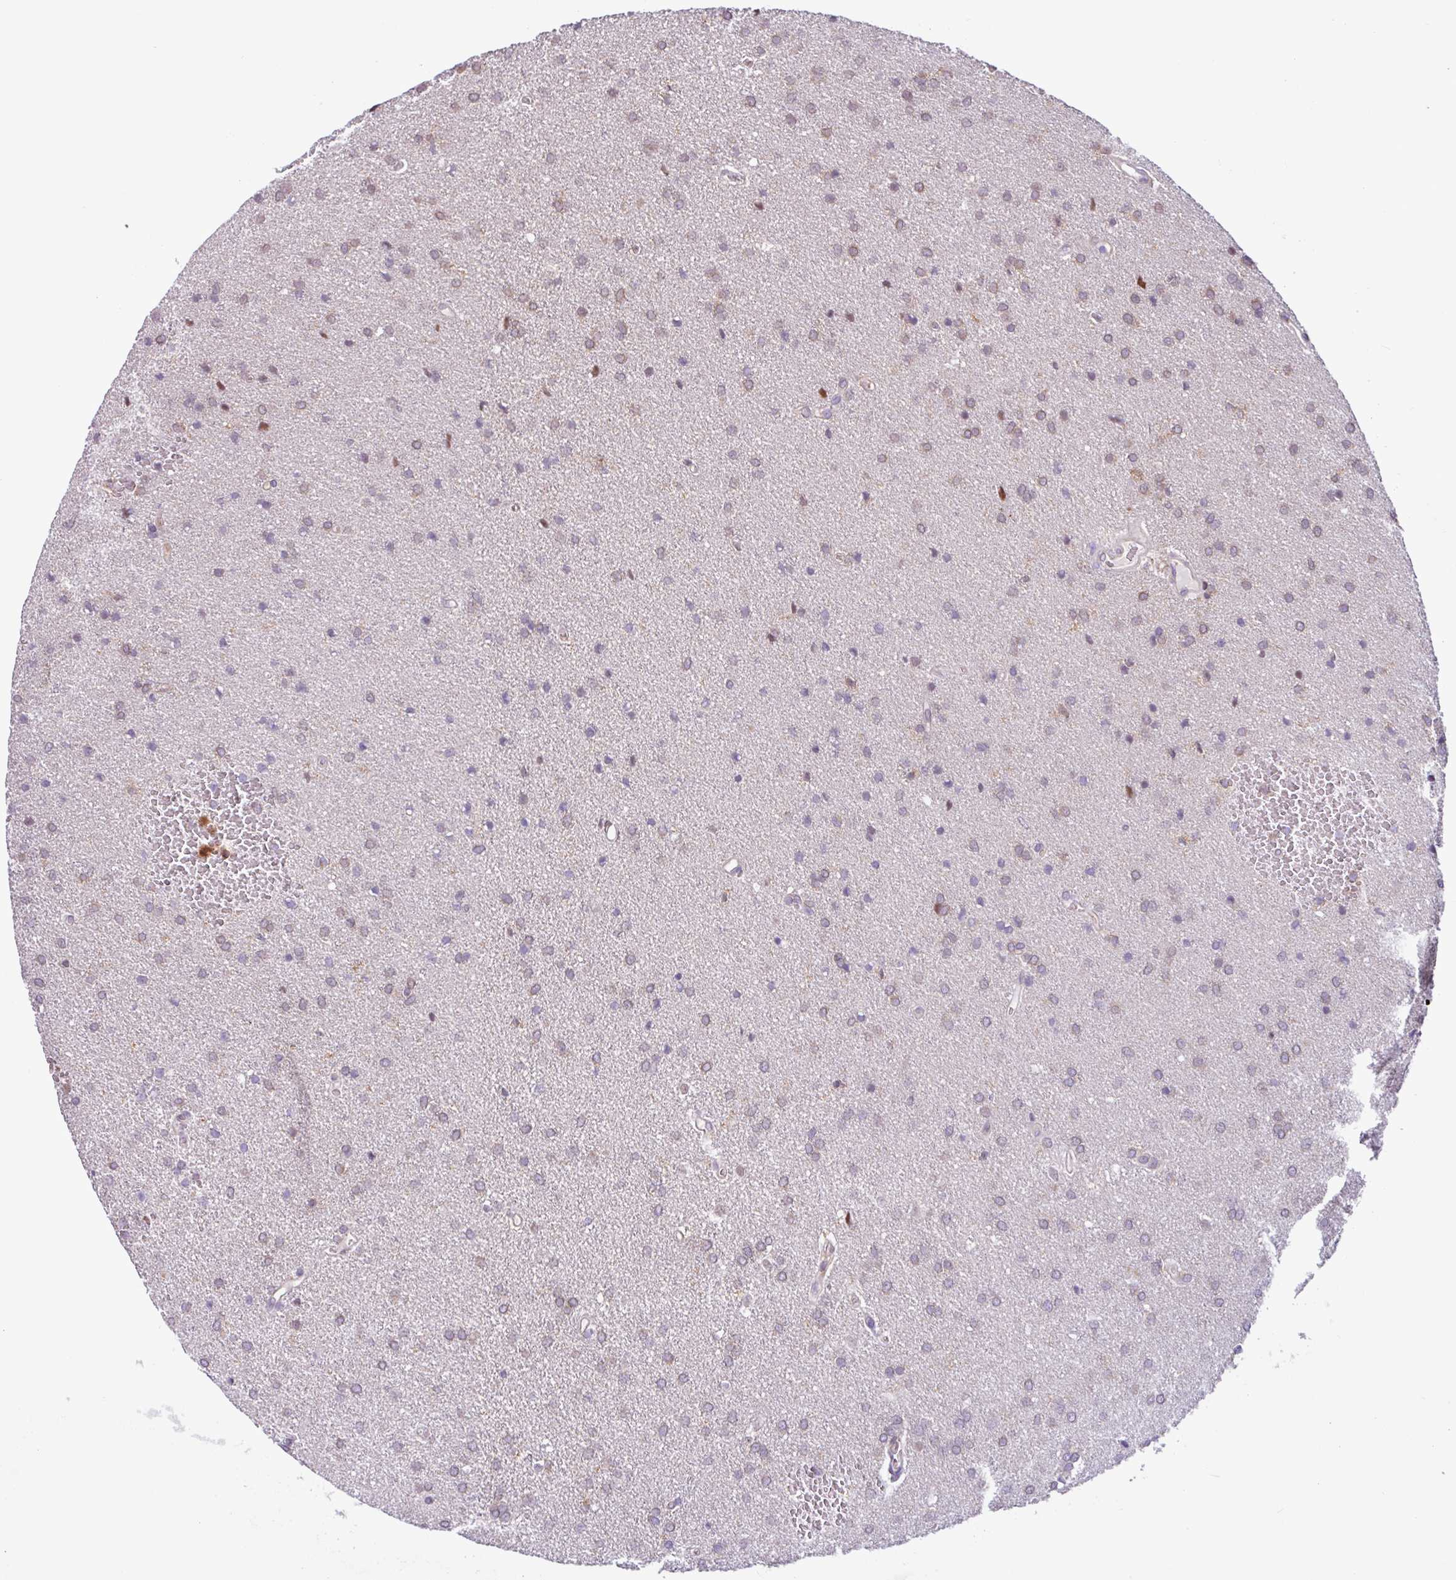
{"staining": {"intensity": "weak", "quantity": "<25%", "location": "cytoplasmic/membranous"}, "tissue": "glioma", "cell_type": "Tumor cells", "image_type": "cancer", "snomed": [{"axis": "morphology", "description": "Glioma, malignant, Low grade"}, {"axis": "topography", "description": "Brain"}], "caption": "The micrograph displays no staining of tumor cells in malignant low-grade glioma.", "gene": "ACTR3", "patient": {"sex": "female", "age": 34}}